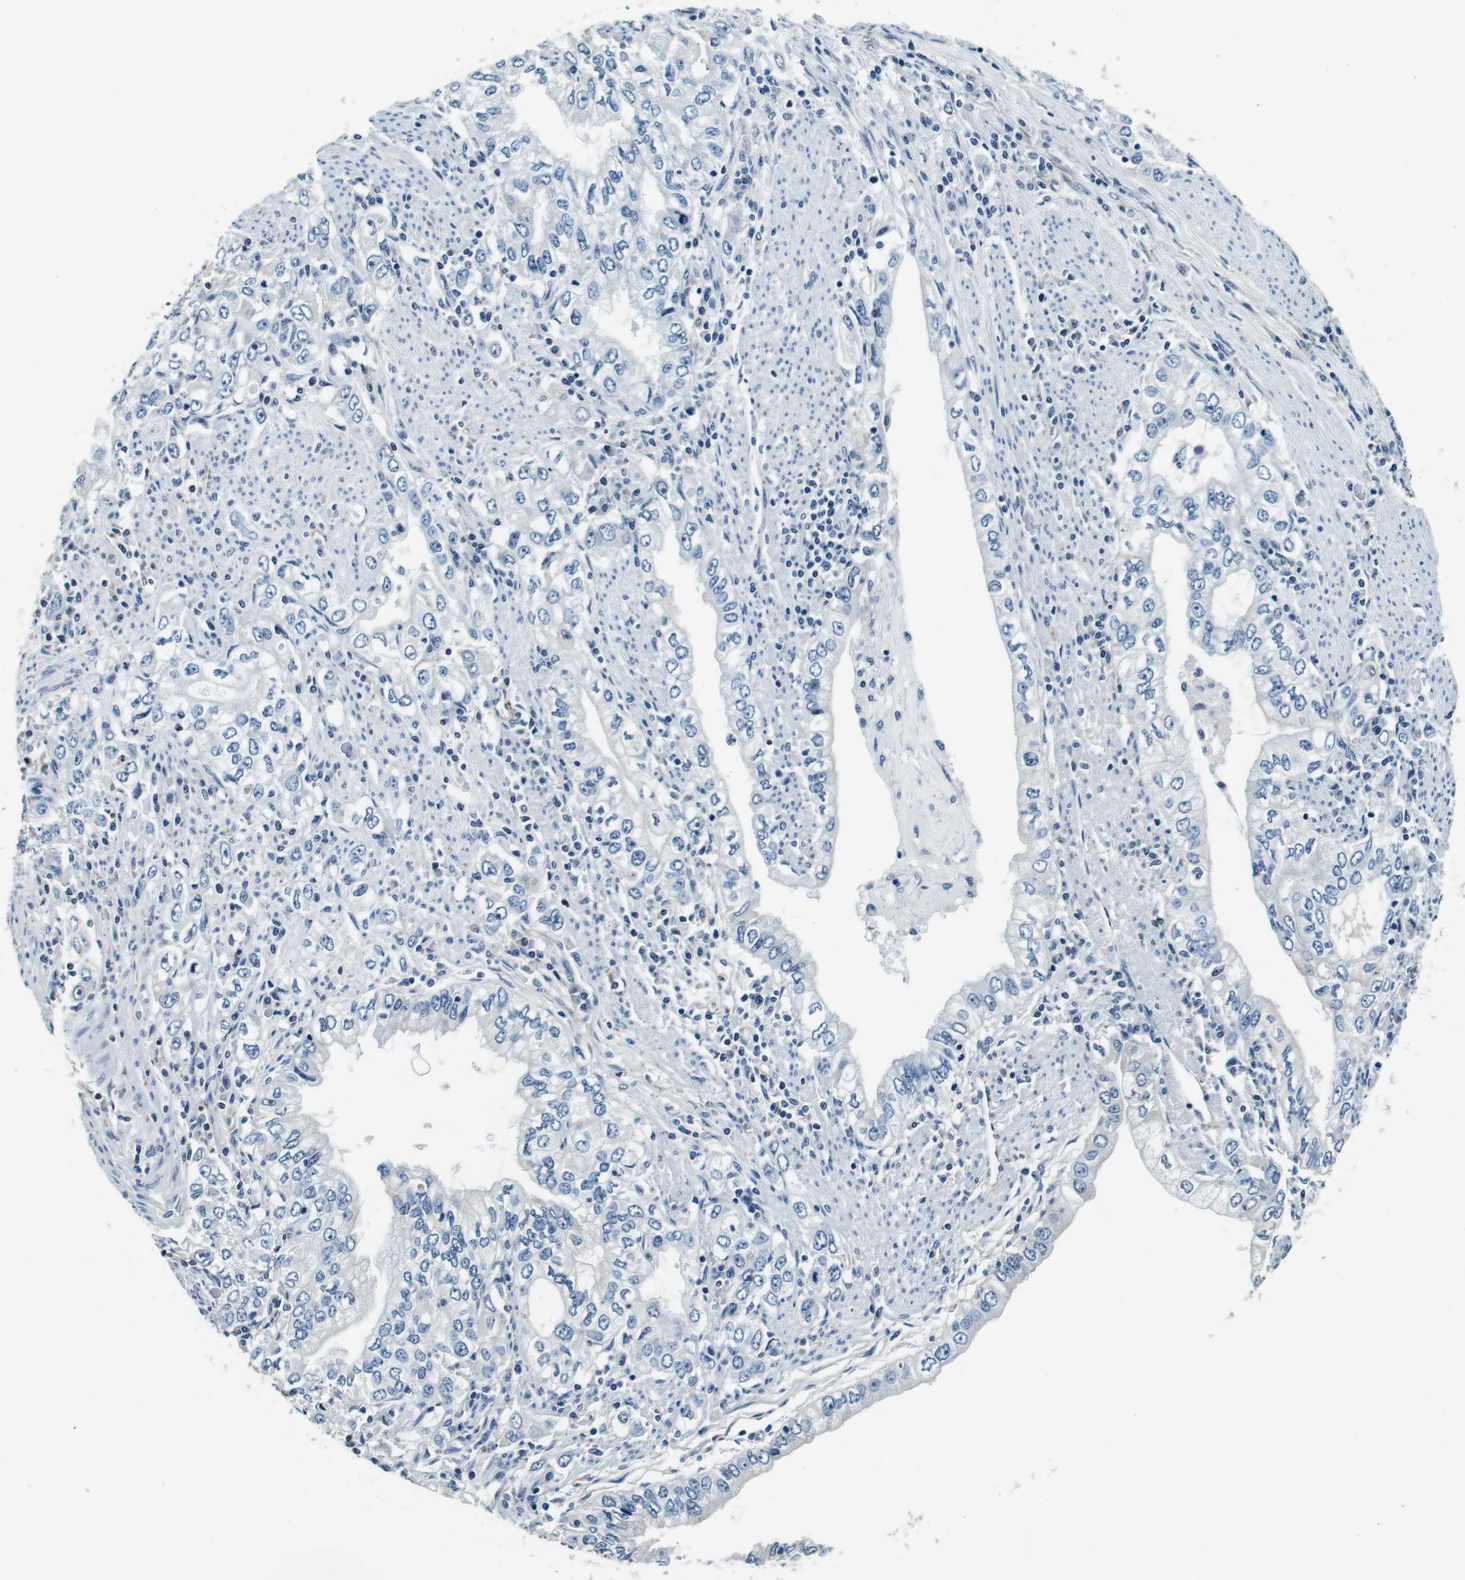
{"staining": {"intensity": "negative", "quantity": "none", "location": "none"}, "tissue": "stomach cancer", "cell_type": "Tumor cells", "image_type": "cancer", "snomed": [{"axis": "morphology", "description": "Adenocarcinoma, NOS"}, {"axis": "topography", "description": "Stomach, lower"}], "caption": "IHC of human stomach adenocarcinoma shows no staining in tumor cells.", "gene": "GJE1", "patient": {"sex": "female", "age": 72}}